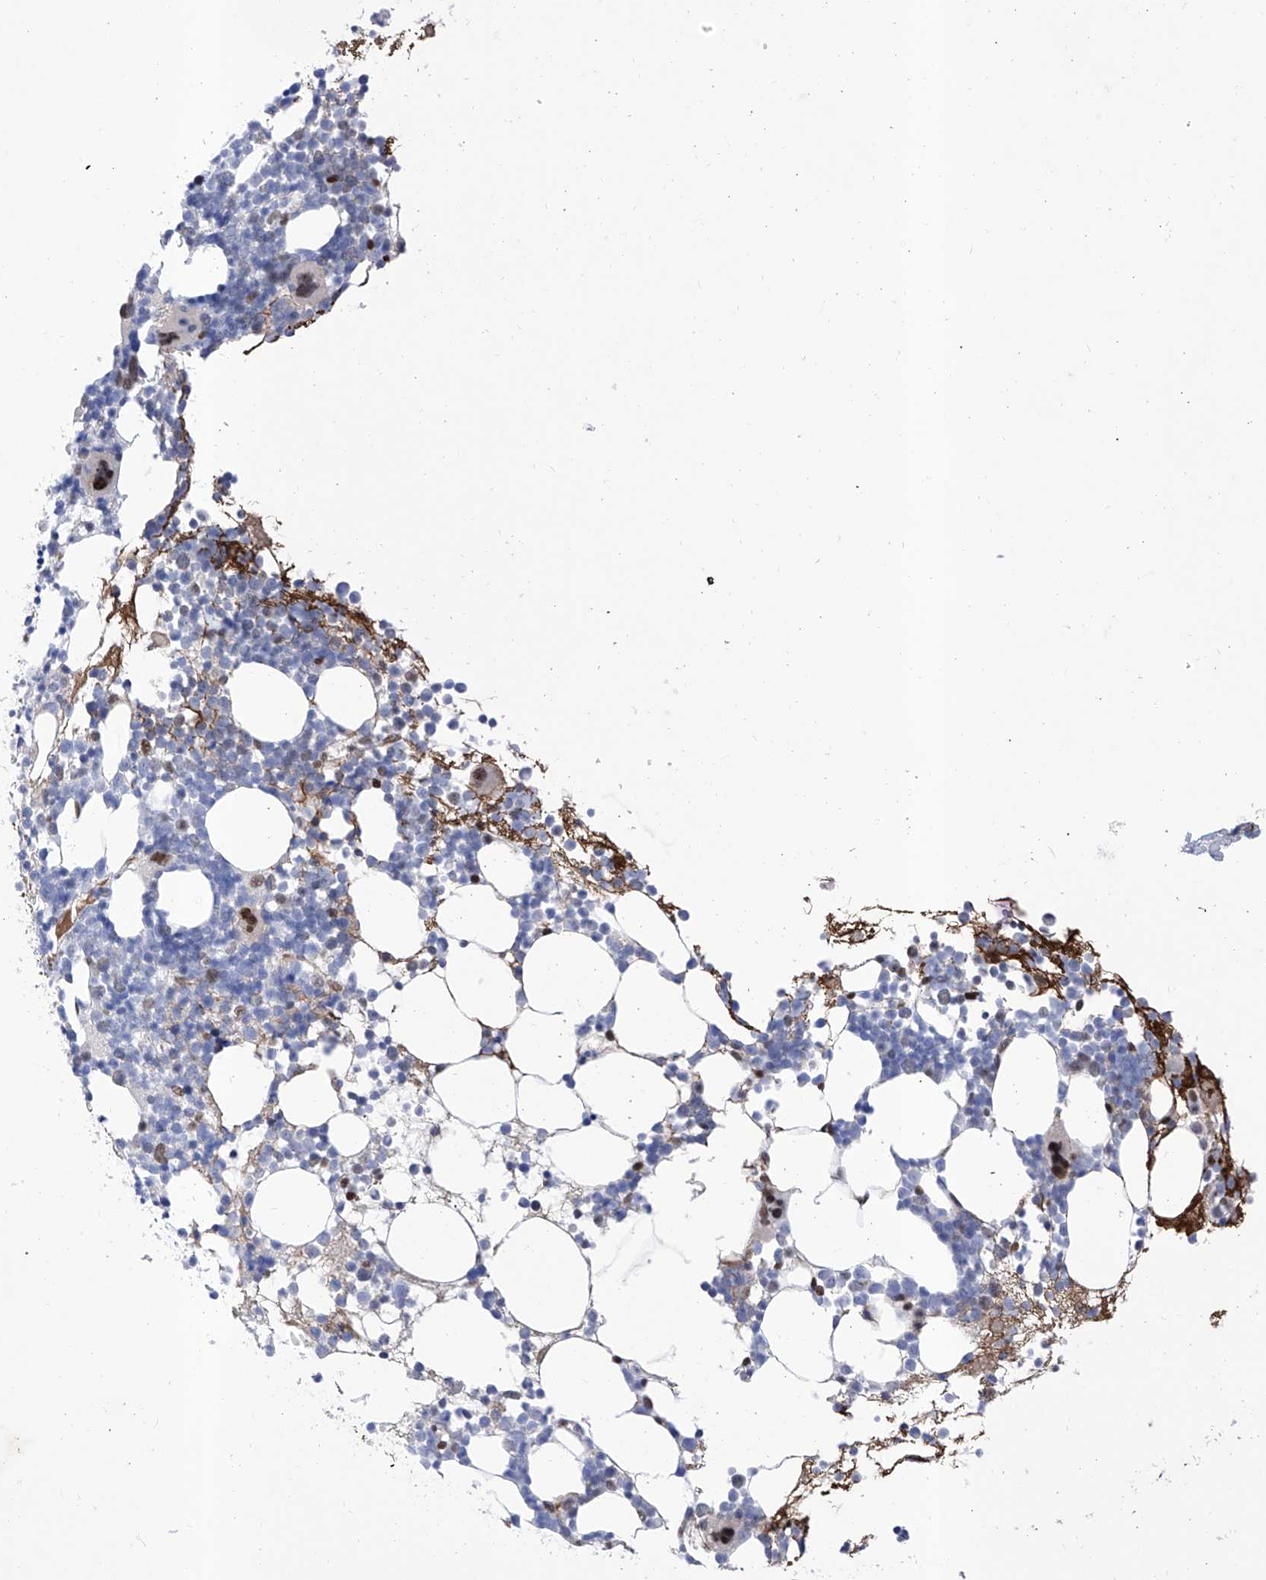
{"staining": {"intensity": "strong", "quantity": "<25%", "location": "nuclear"}, "tissue": "bone marrow", "cell_type": "Hematopoietic cells", "image_type": "normal", "snomed": [{"axis": "morphology", "description": "Normal tissue, NOS"}, {"axis": "topography", "description": "Bone marrow"}], "caption": "About <25% of hematopoietic cells in benign bone marrow demonstrate strong nuclear protein expression as visualized by brown immunohistochemical staining.", "gene": "ATN1", "patient": {"sex": "female", "age": 57}}